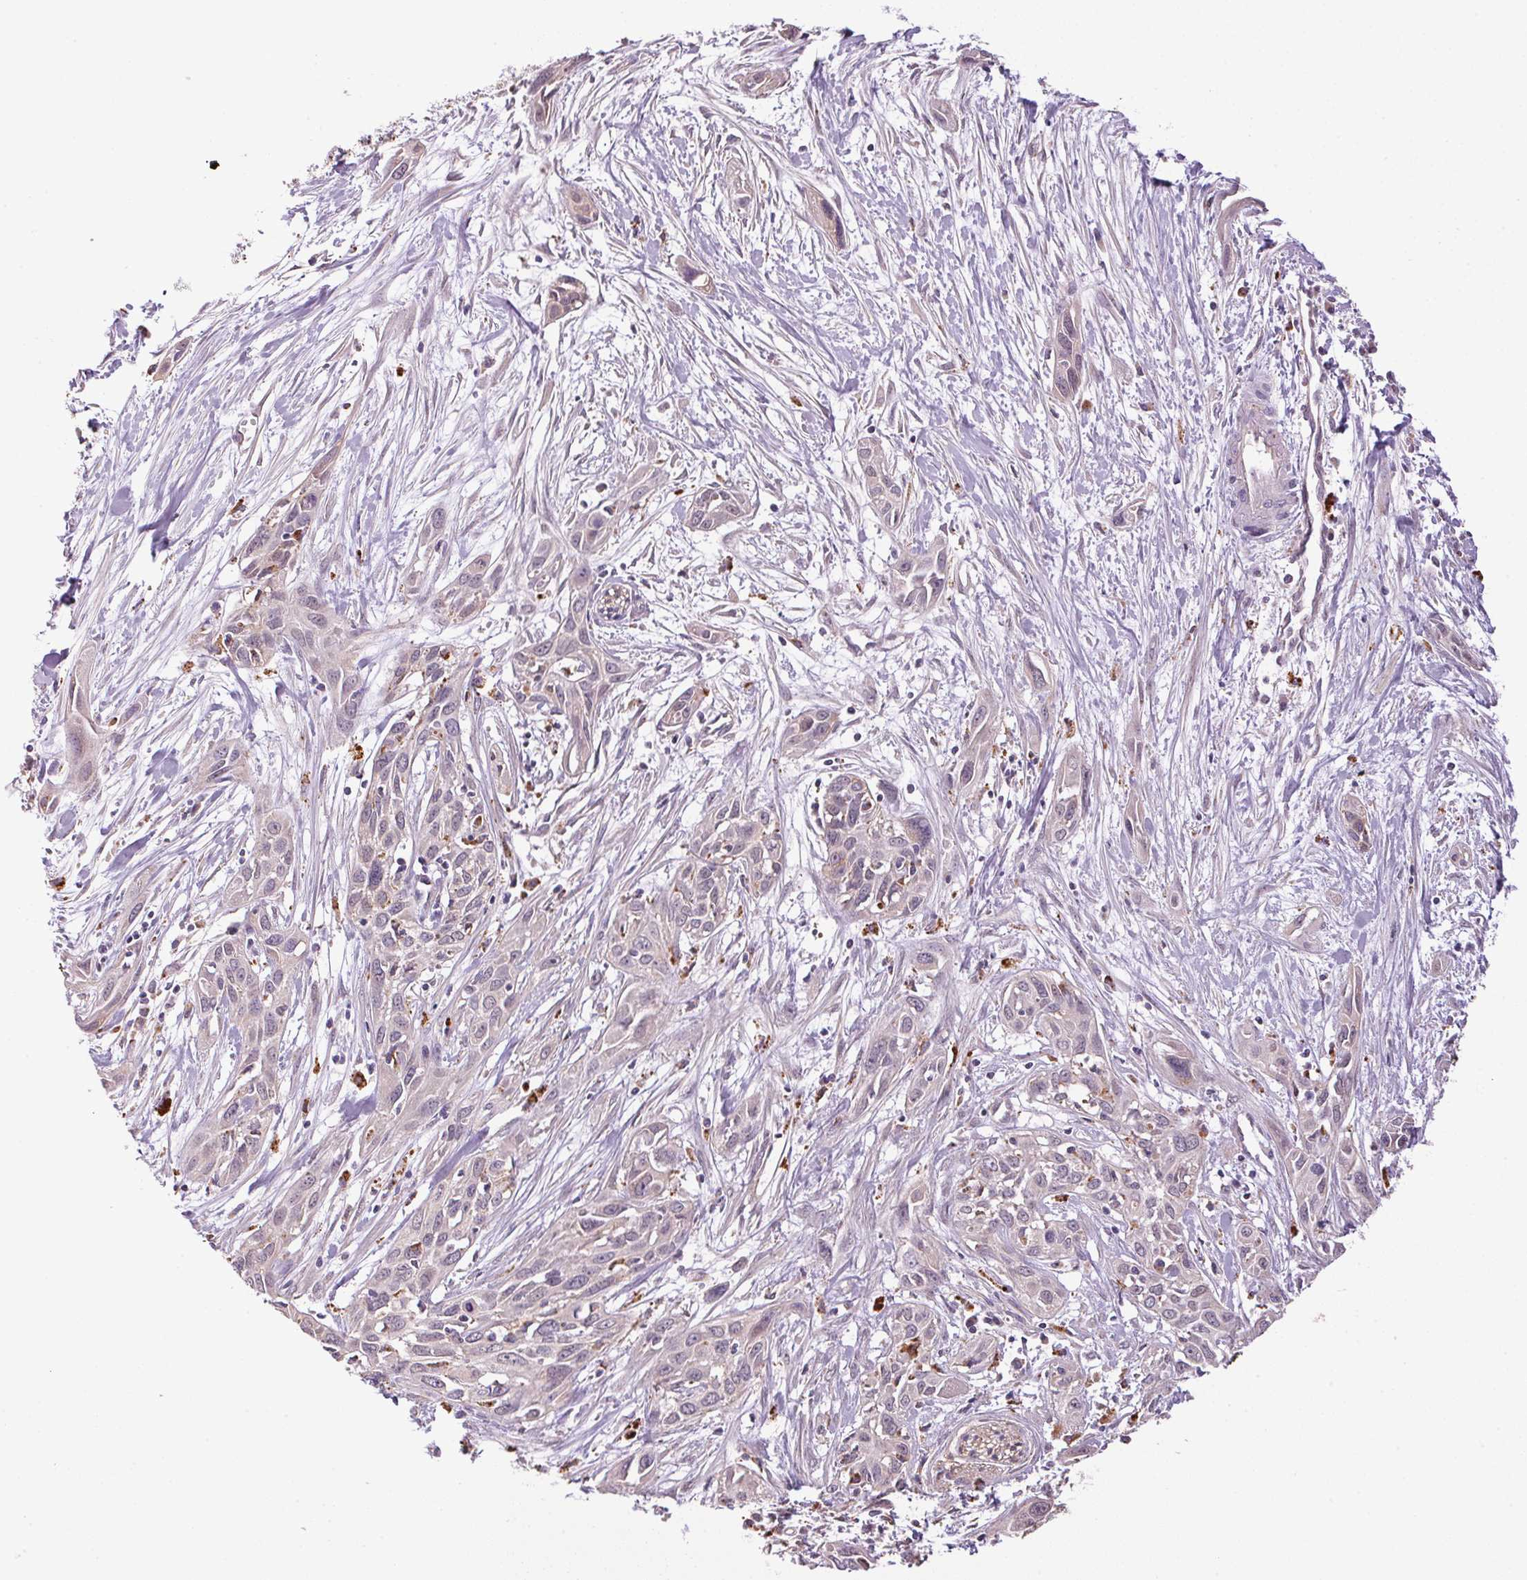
{"staining": {"intensity": "negative", "quantity": "none", "location": "none"}, "tissue": "pancreatic cancer", "cell_type": "Tumor cells", "image_type": "cancer", "snomed": [{"axis": "morphology", "description": "Adenocarcinoma, NOS"}, {"axis": "topography", "description": "Pancreas"}], "caption": "Pancreatic cancer was stained to show a protein in brown. There is no significant staining in tumor cells.", "gene": "ADH5", "patient": {"sex": "female", "age": 55}}